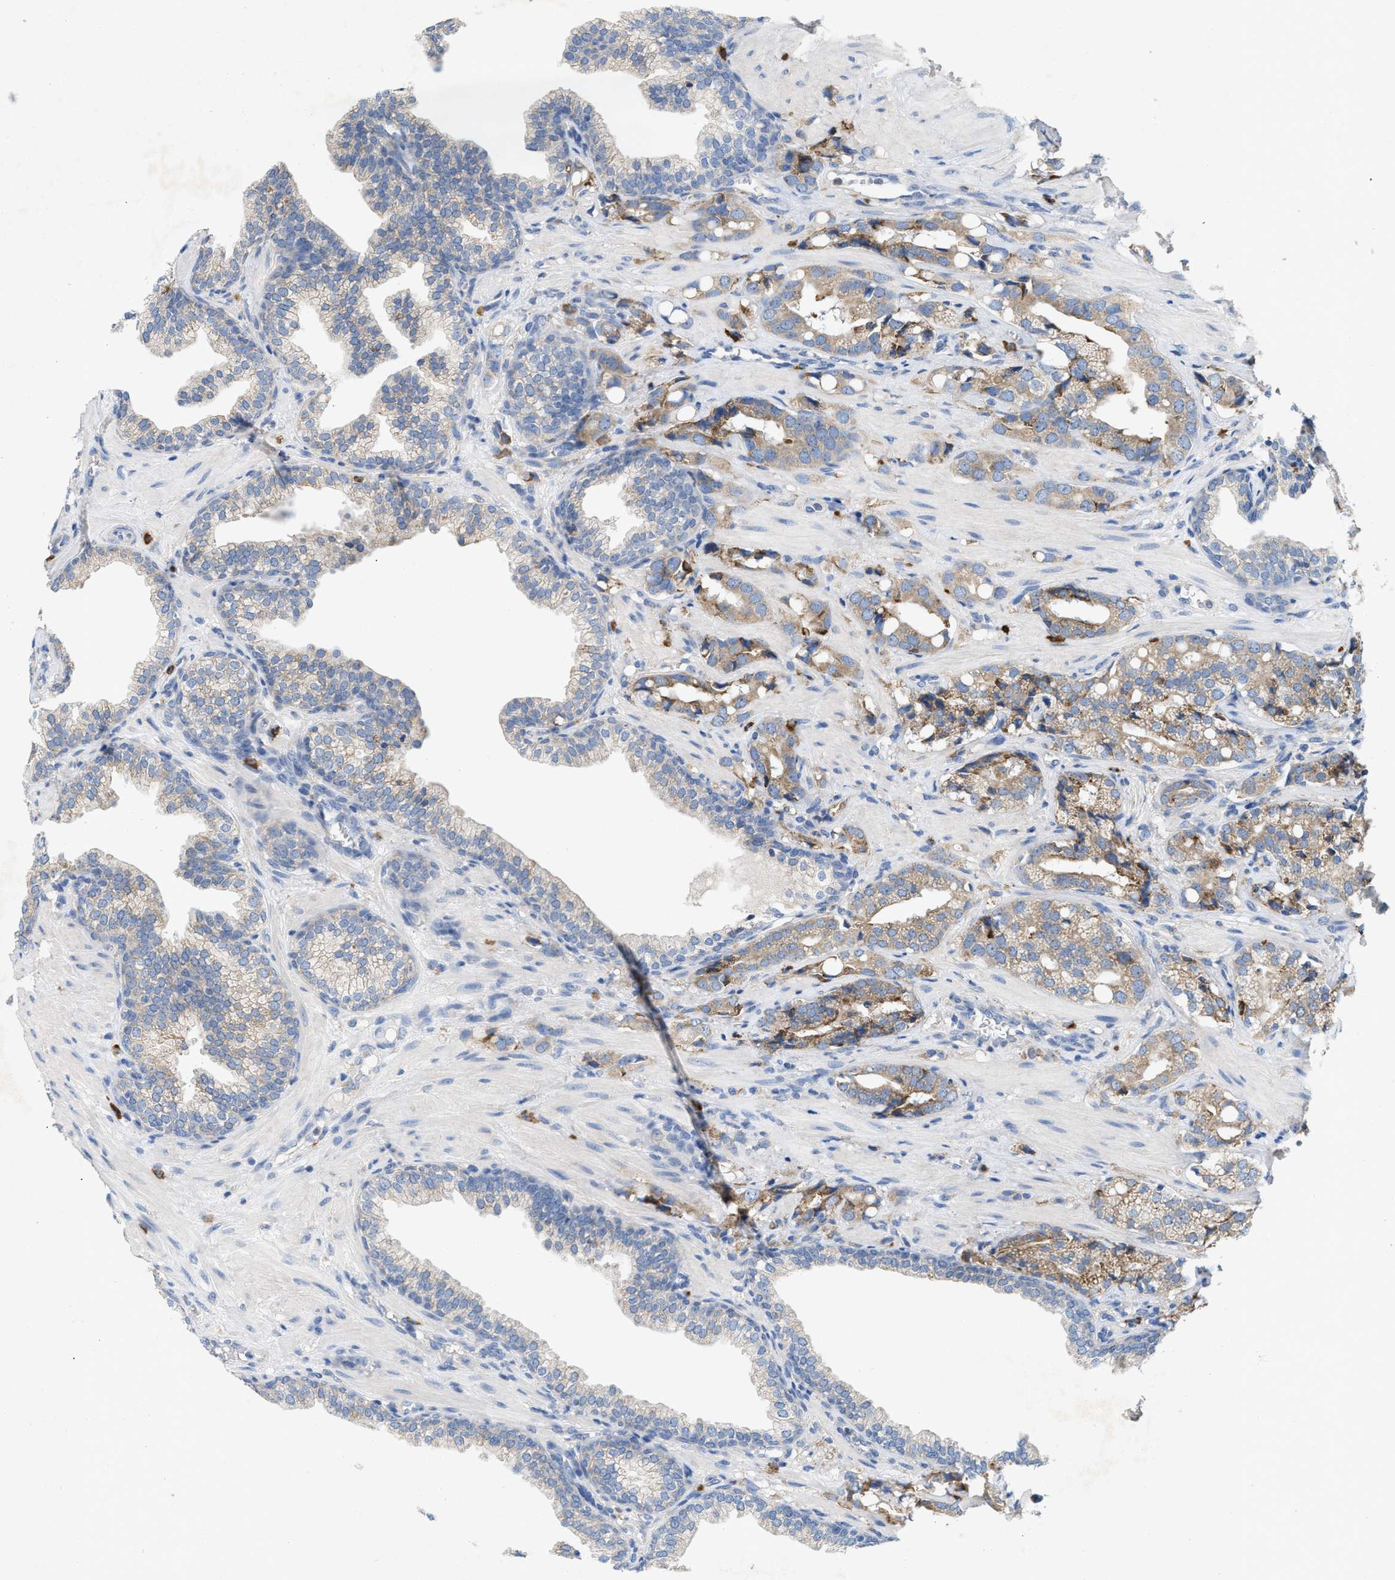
{"staining": {"intensity": "moderate", "quantity": "25%-75%", "location": "cytoplasmic/membranous"}, "tissue": "prostate cancer", "cell_type": "Tumor cells", "image_type": "cancer", "snomed": [{"axis": "morphology", "description": "Adenocarcinoma, High grade"}, {"axis": "topography", "description": "Prostate"}], "caption": "Immunohistochemistry image of human prostate cancer stained for a protein (brown), which reveals medium levels of moderate cytoplasmic/membranous expression in approximately 25%-75% of tumor cells.", "gene": "DYNC2I1", "patient": {"sex": "male", "age": 52}}